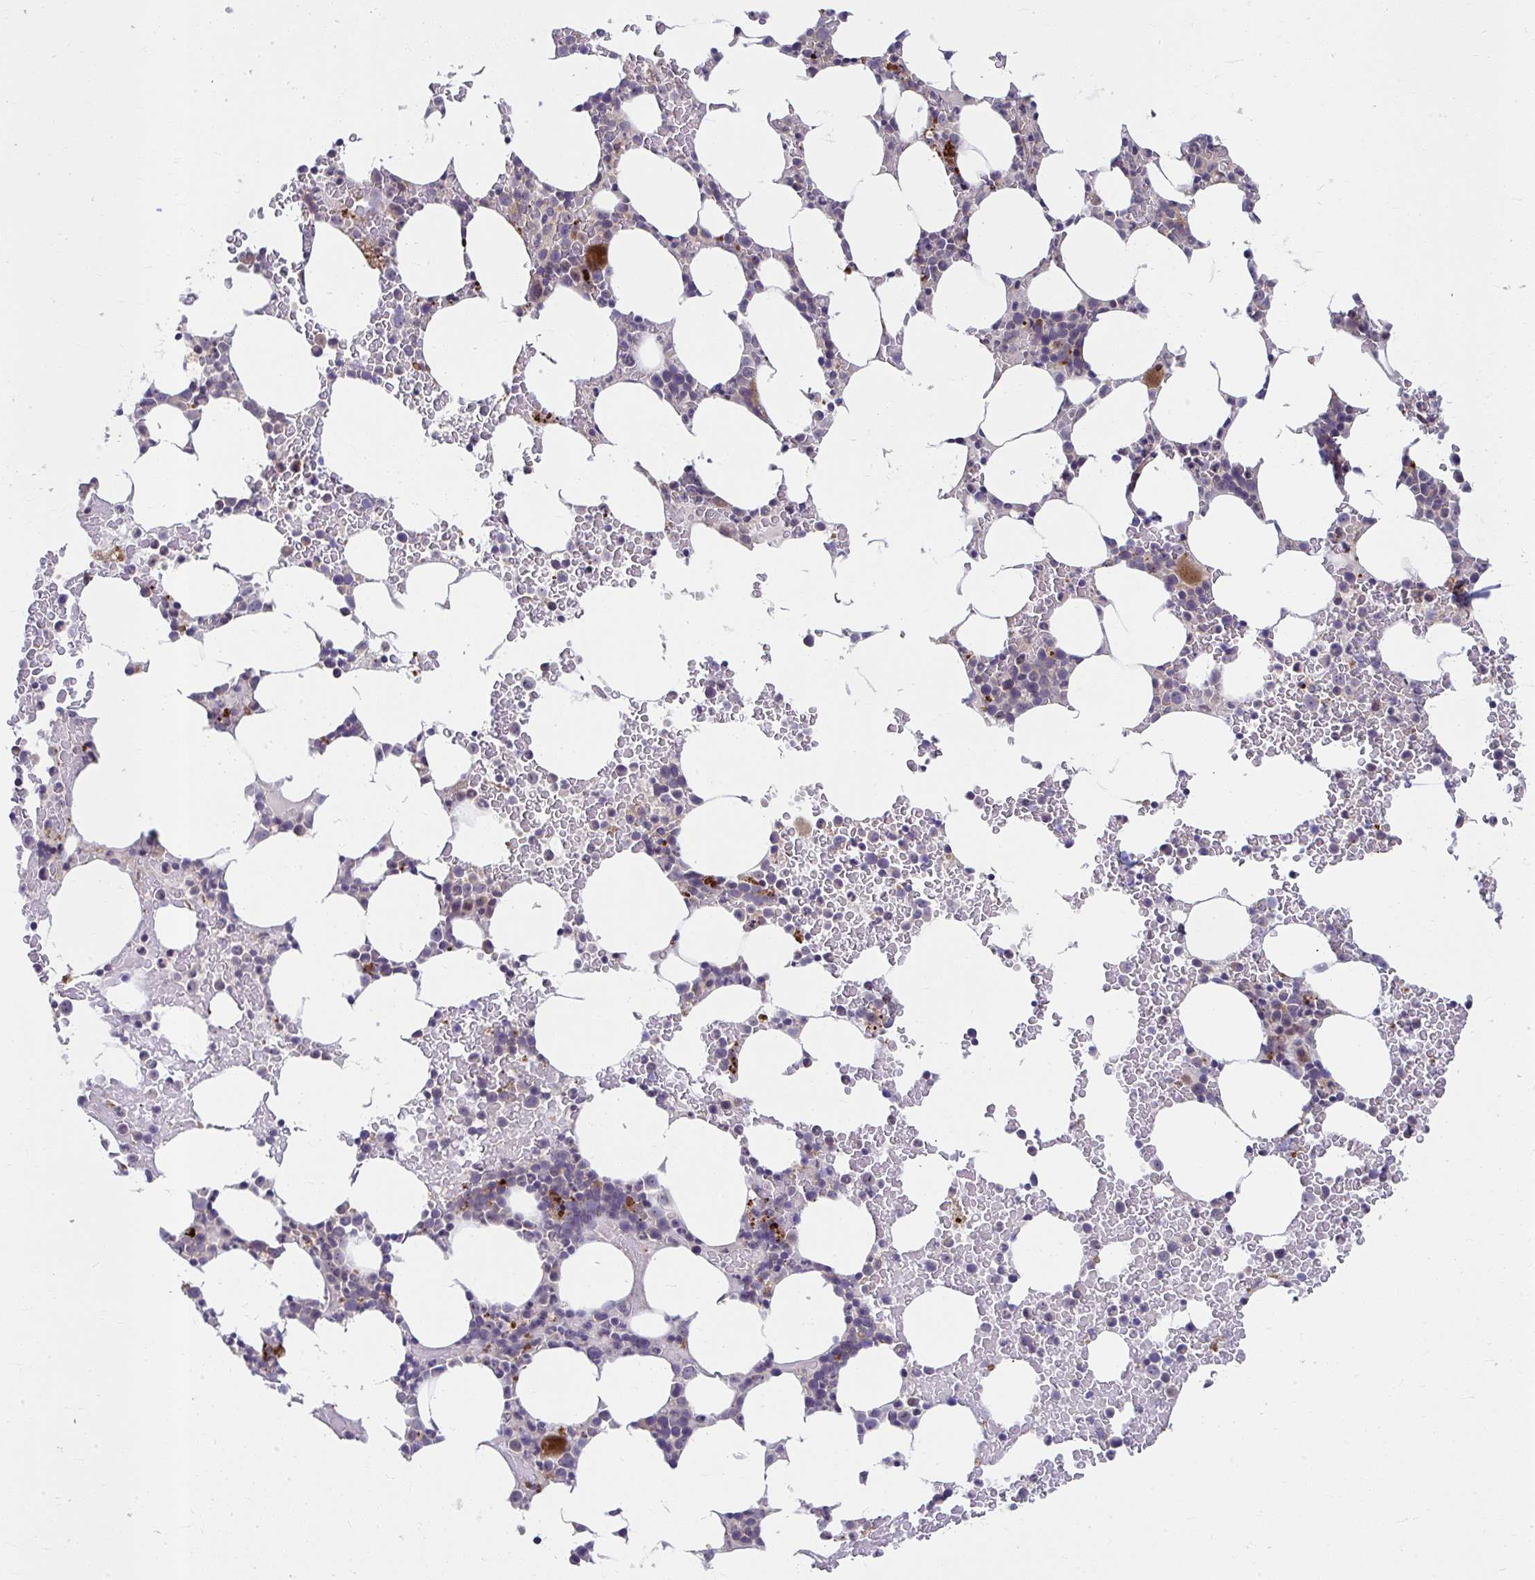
{"staining": {"intensity": "moderate", "quantity": "<25%", "location": "cytoplasmic/membranous"}, "tissue": "bone marrow", "cell_type": "Hematopoietic cells", "image_type": "normal", "snomed": [{"axis": "morphology", "description": "Normal tissue, NOS"}, {"axis": "topography", "description": "Bone marrow"}], "caption": "The image exhibits a brown stain indicating the presence of a protein in the cytoplasmic/membranous of hematopoietic cells in bone marrow. The staining was performed using DAB, with brown indicating positive protein expression. Nuclei are stained blue with hematoxylin.", "gene": "MUS81", "patient": {"sex": "female", "age": 62}}